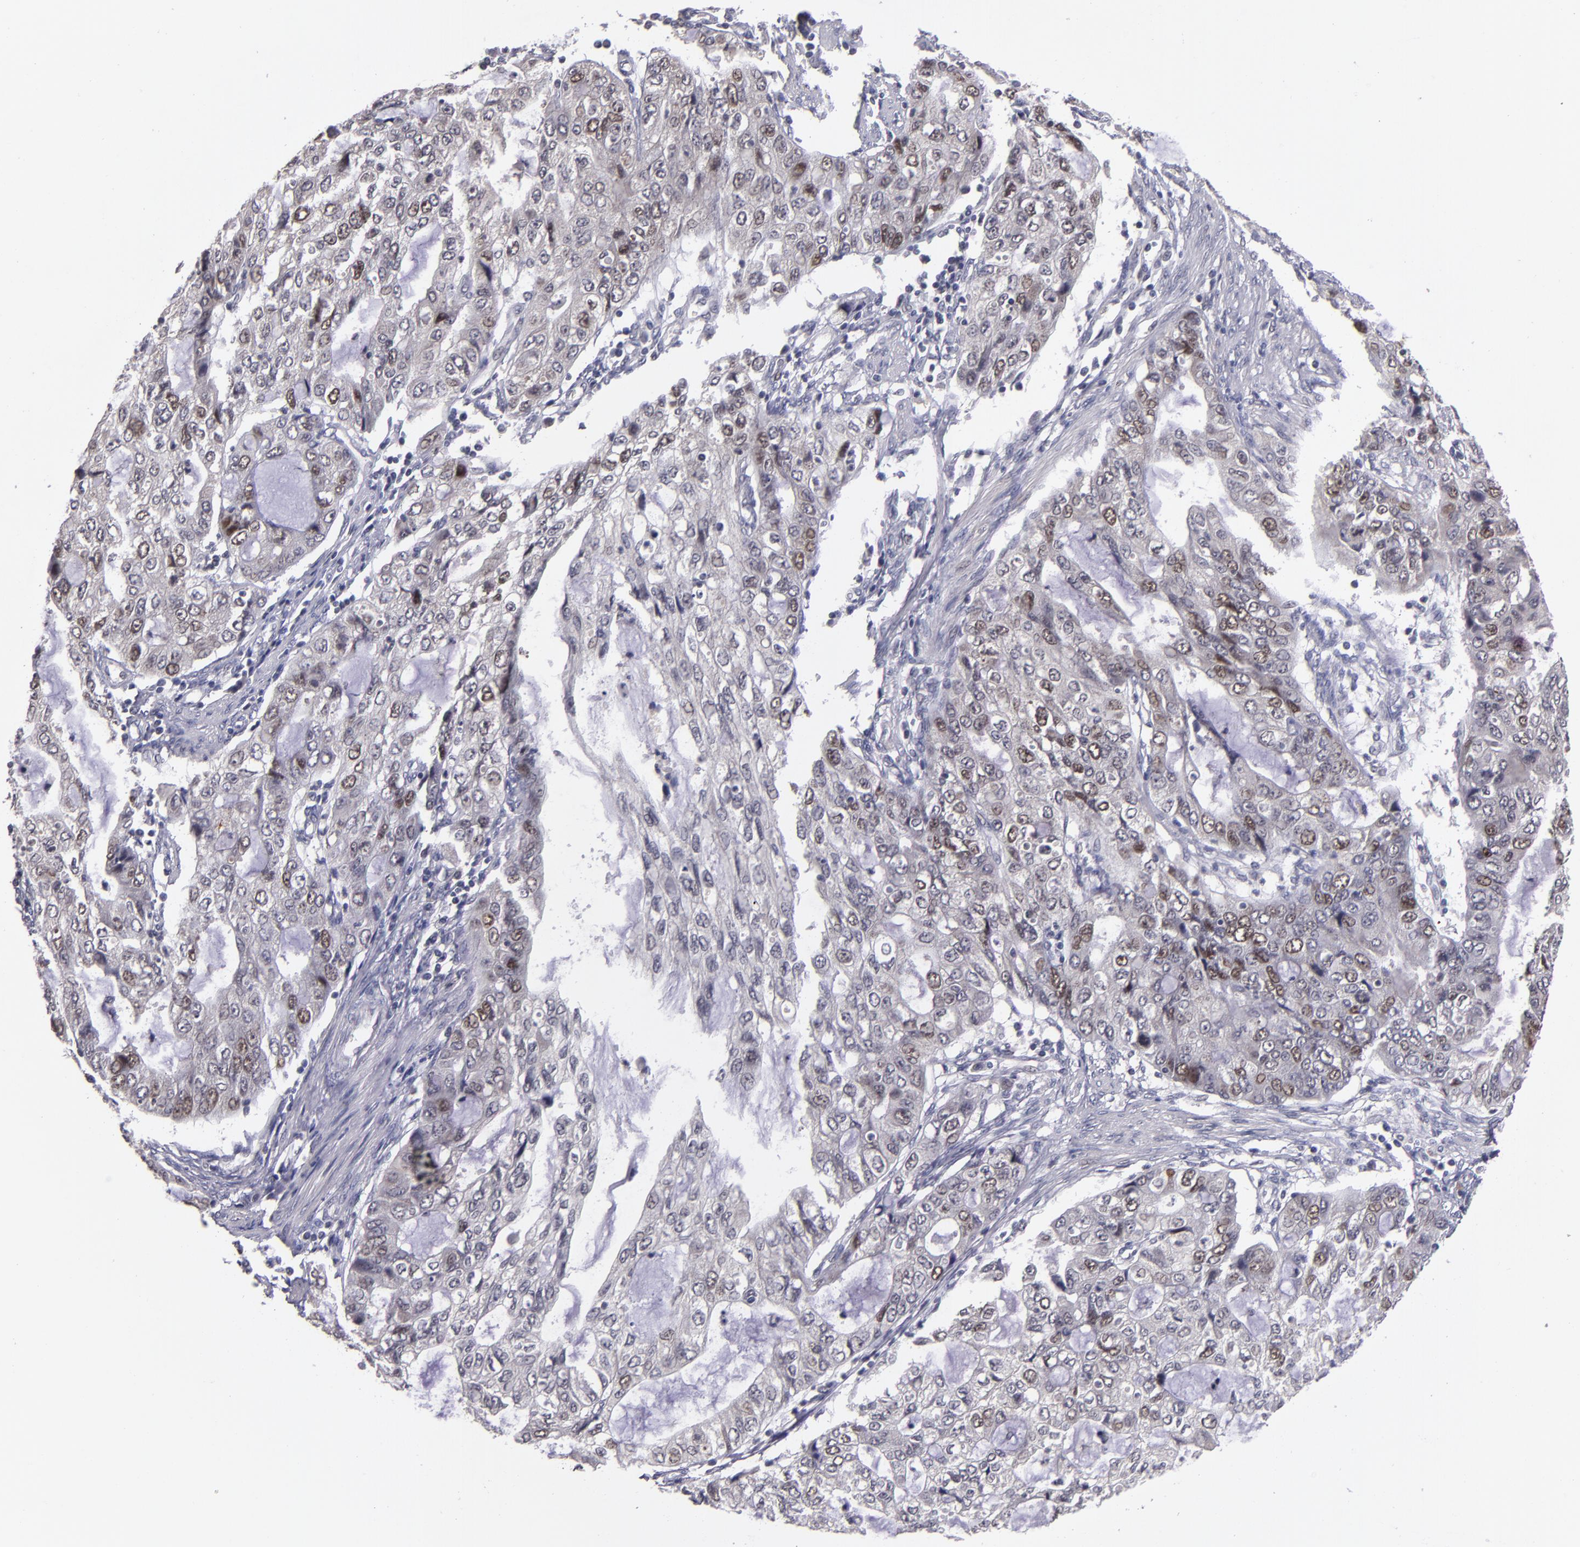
{"staining": {"intensity": "weak", "quantity": "<25%", "location": "nuclear"}, "tissue": "stomach cancer", "cell_type": "Tumor cells", "image_type": "cancer", "snomed": [{"axis": "morphology", "description": "Adenocarcinoma, NOS"}, {"axis": "topography", "description": "Stomach, upper"}], "caption": "This is an immunohistochemistry (IHC) micrograph of stomach adenocarcinoma. There is no expression in tumor cells.", "gene": "CDC7", "patient": {"sex": "female", "age": 52}}